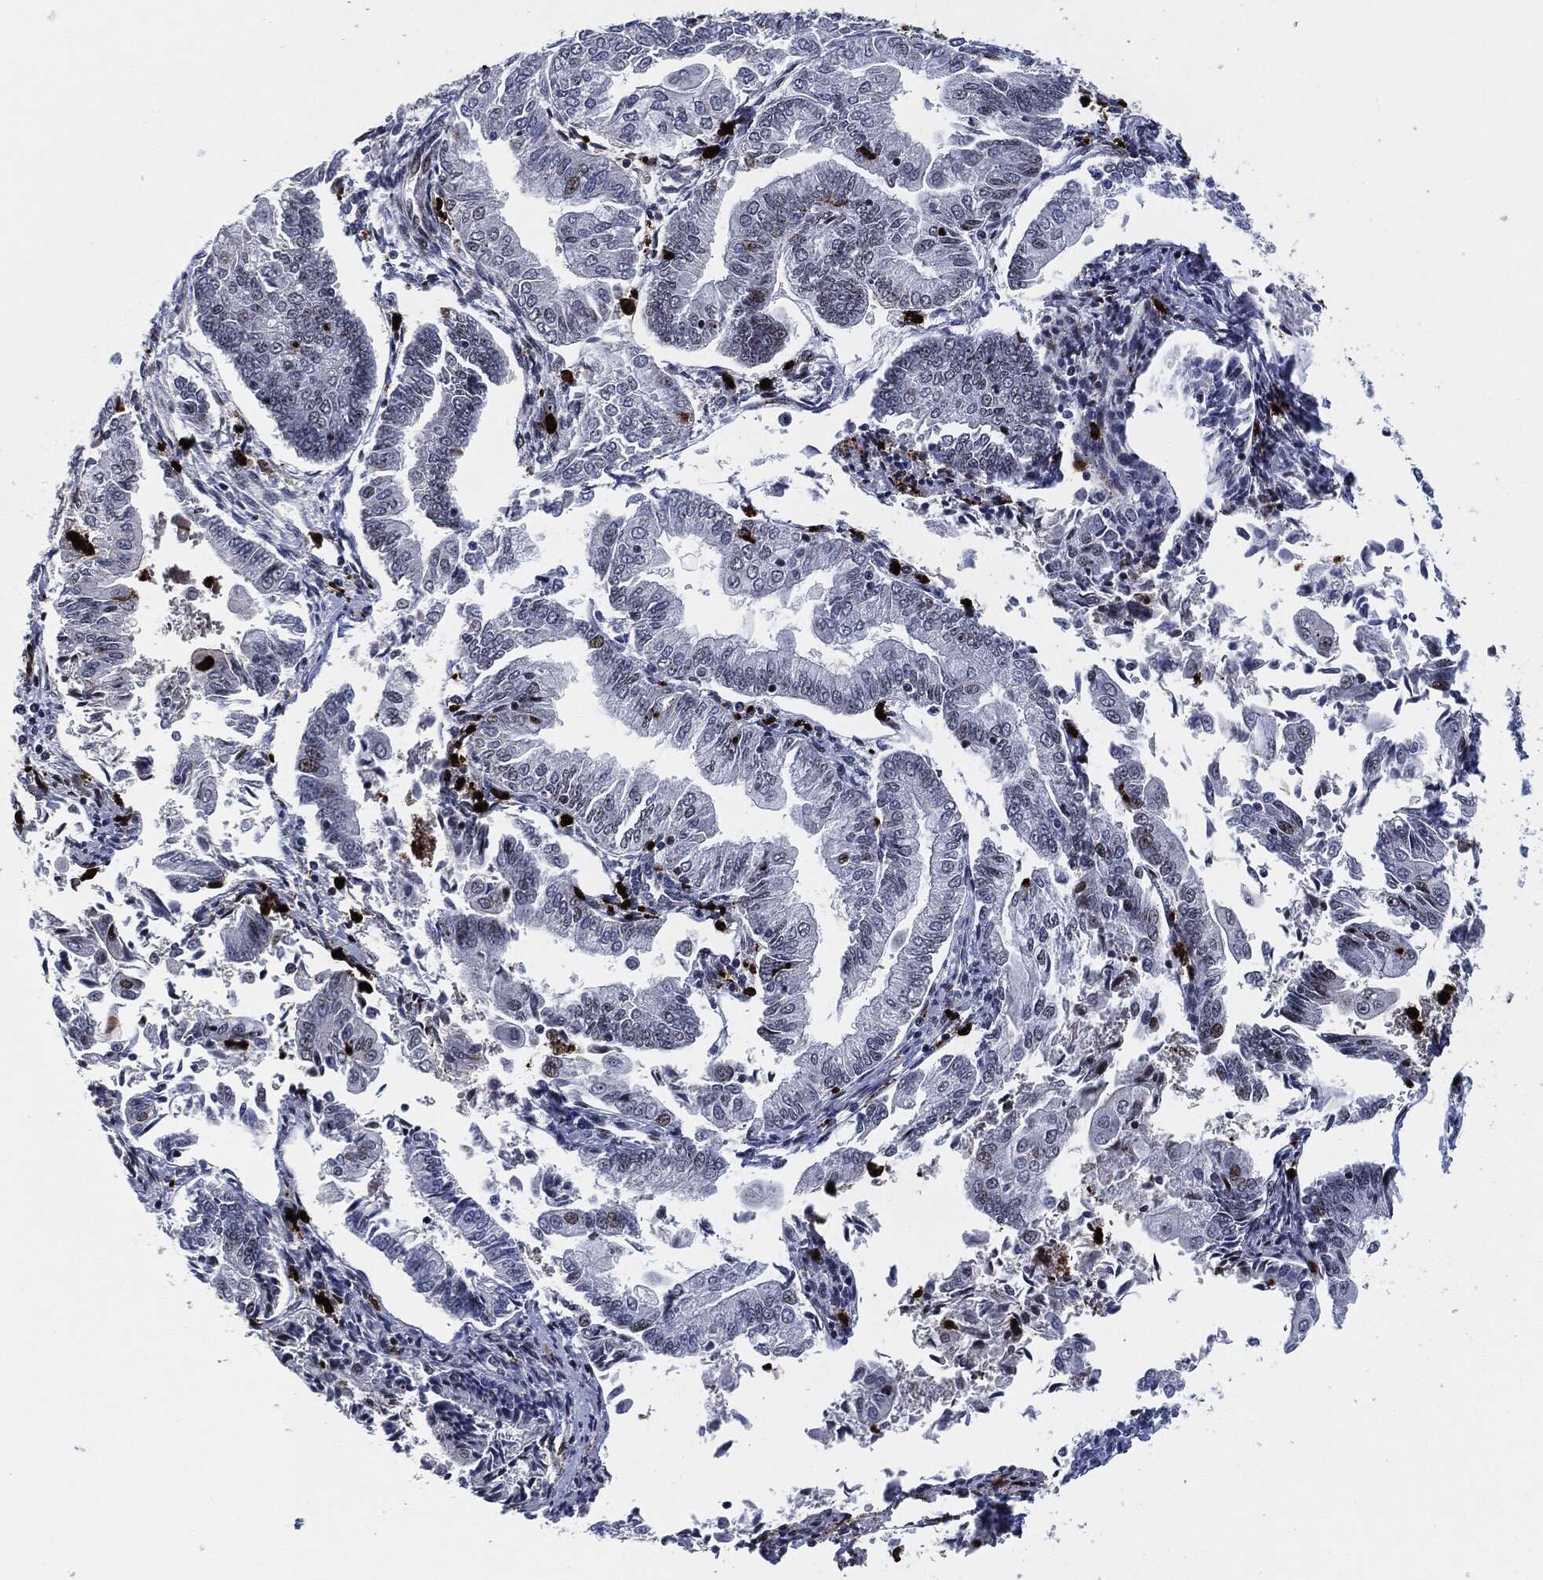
{"staining": {"intensity": "moderate", "quantity": "<25%", "location": "nuclear"}, "tissue": "endometrial cancer", "cell_type": "Tumor cells", "image_type": "cancer", "snomed": [{"axis": "morphology", "description": "Adenocarcinoma, NOS"}, {"axis": "topography", "description": "Endometrium"}], "caption": "Endometrial cancer stained with a brown dye exhibits moderate nuclear positive staining in approximately <25% of tumor cells.", "gene": "MPO", "patient": {"sex": "female", "age": 56}}